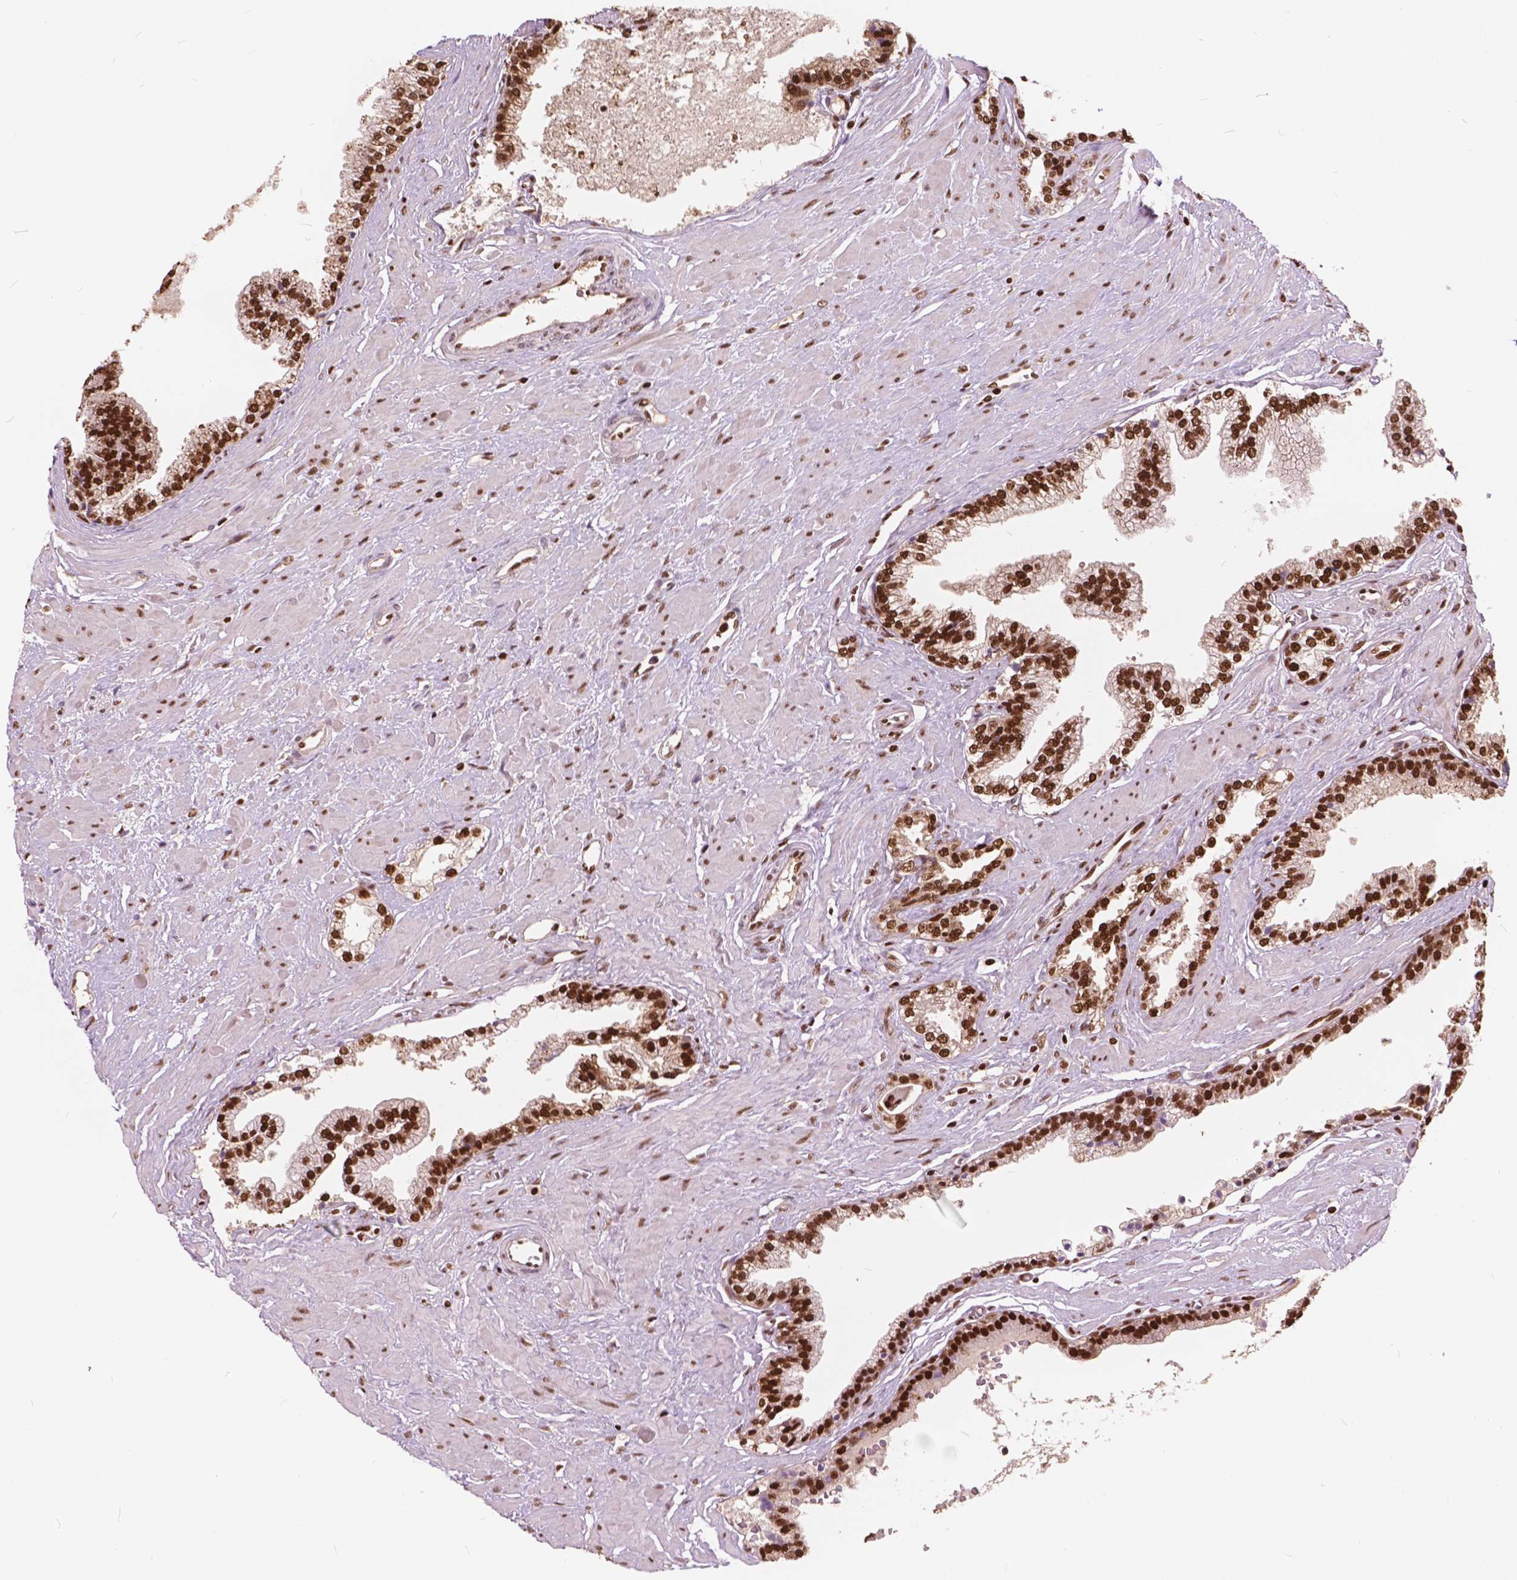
{"staining": {"intensity": "strong", "quantity": ">75%", "location": "nuclear"}, "tissue": "prostate cancer", "cell_type": "Tumor cells", "image_type": "cancer", "snomed": [{"axis": "morphology", "description": "Adenocarcinoma, Low grade"}, {"axis": "topography", "description": "Prostate"}], "caption": "Immunohistochemistry (IHC) micrograph of neoplastic tissue: low-grade adenocarcinoma (prostate) stained using immunohistochemistry (IHC) reveals high levels of strong protein expression localized specifically in the nuclear of tumor cells, appearing as a nuclear brown color.", "gene": "ANP32B", "patient": {"sex": "male", "age": 60}}